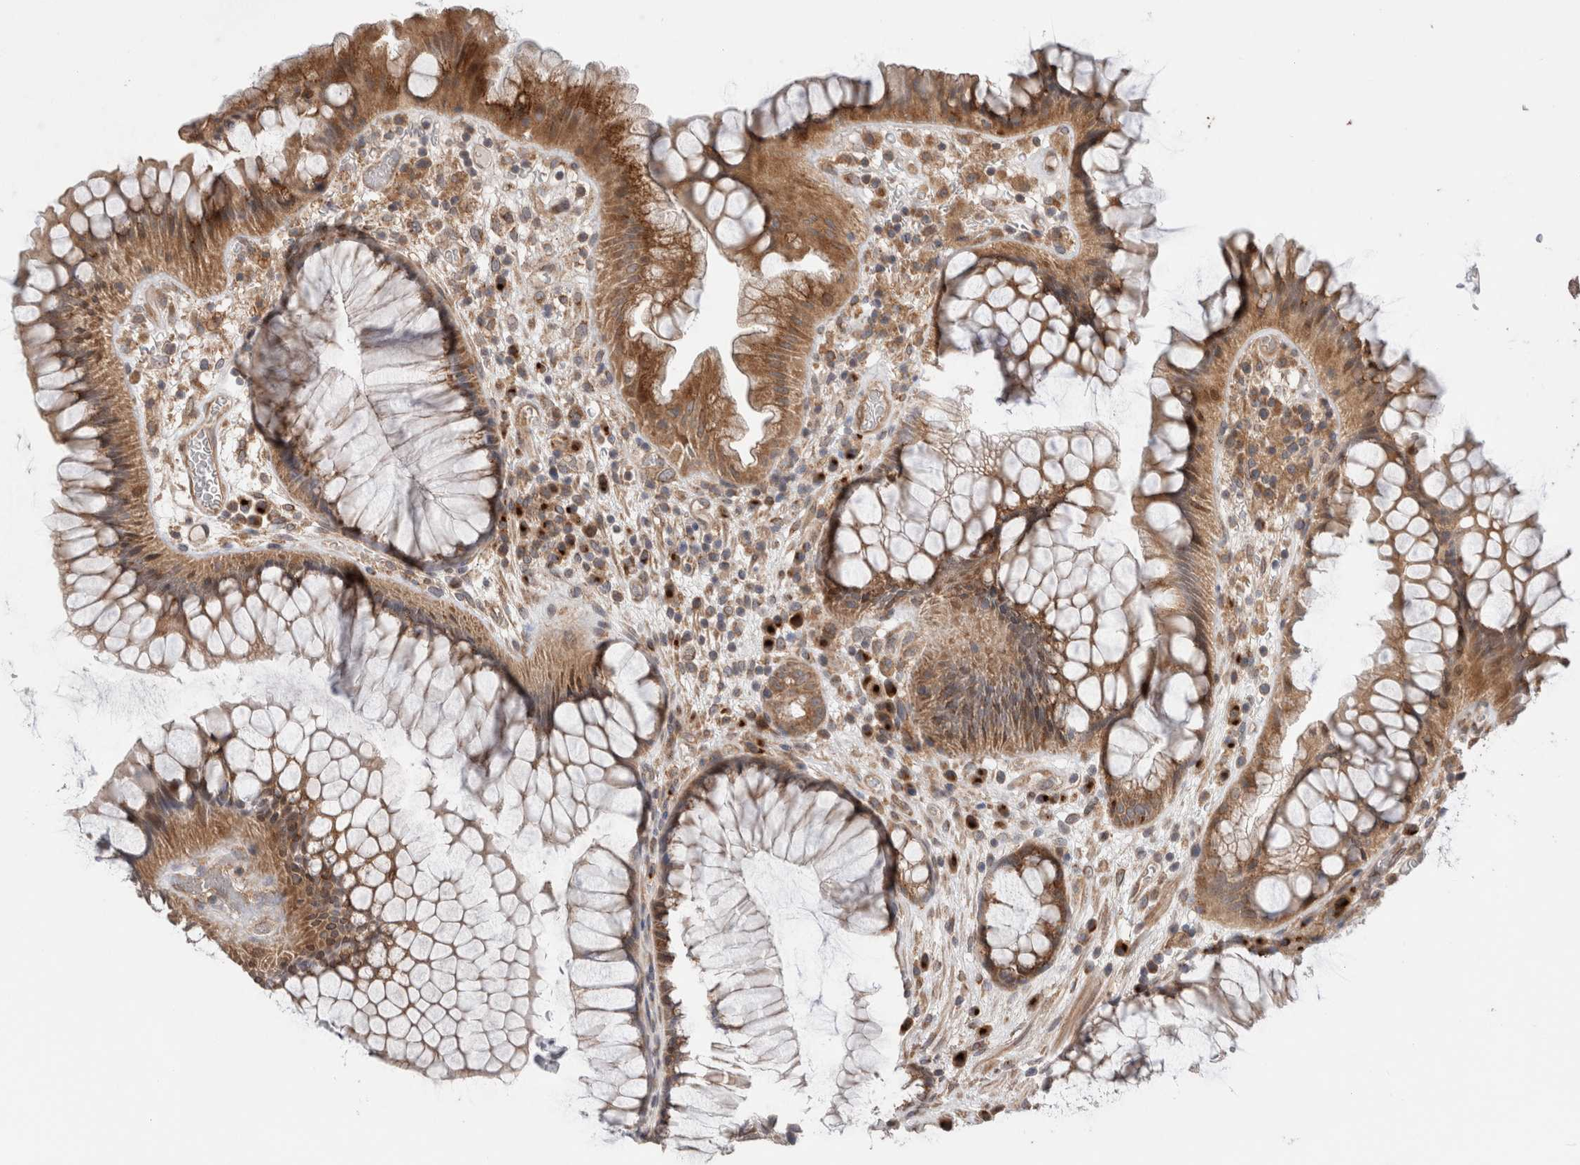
{"staining": {"intensity": "moderate", "quantity": ">75%", "location": "cytoplasmic/membranous"}, "tissue": "rectum", "cell_type": "Glandular cells", "image_type": "normal", "snomed": [{"axis": "morphology", "description": "Normal tissue, NOS"}, {"axis": "topography", "description": "Rectum"}], "caption": "Protein expression analysis of benign rectum displays moderate cytoplasmic/membranous expression in approximately >75% of glandular cells. Ihc stains the protein in brown and the nuclei are stained blue.", "gene": "TRIM5", "patient": {"sex": "male", "age": 51}}